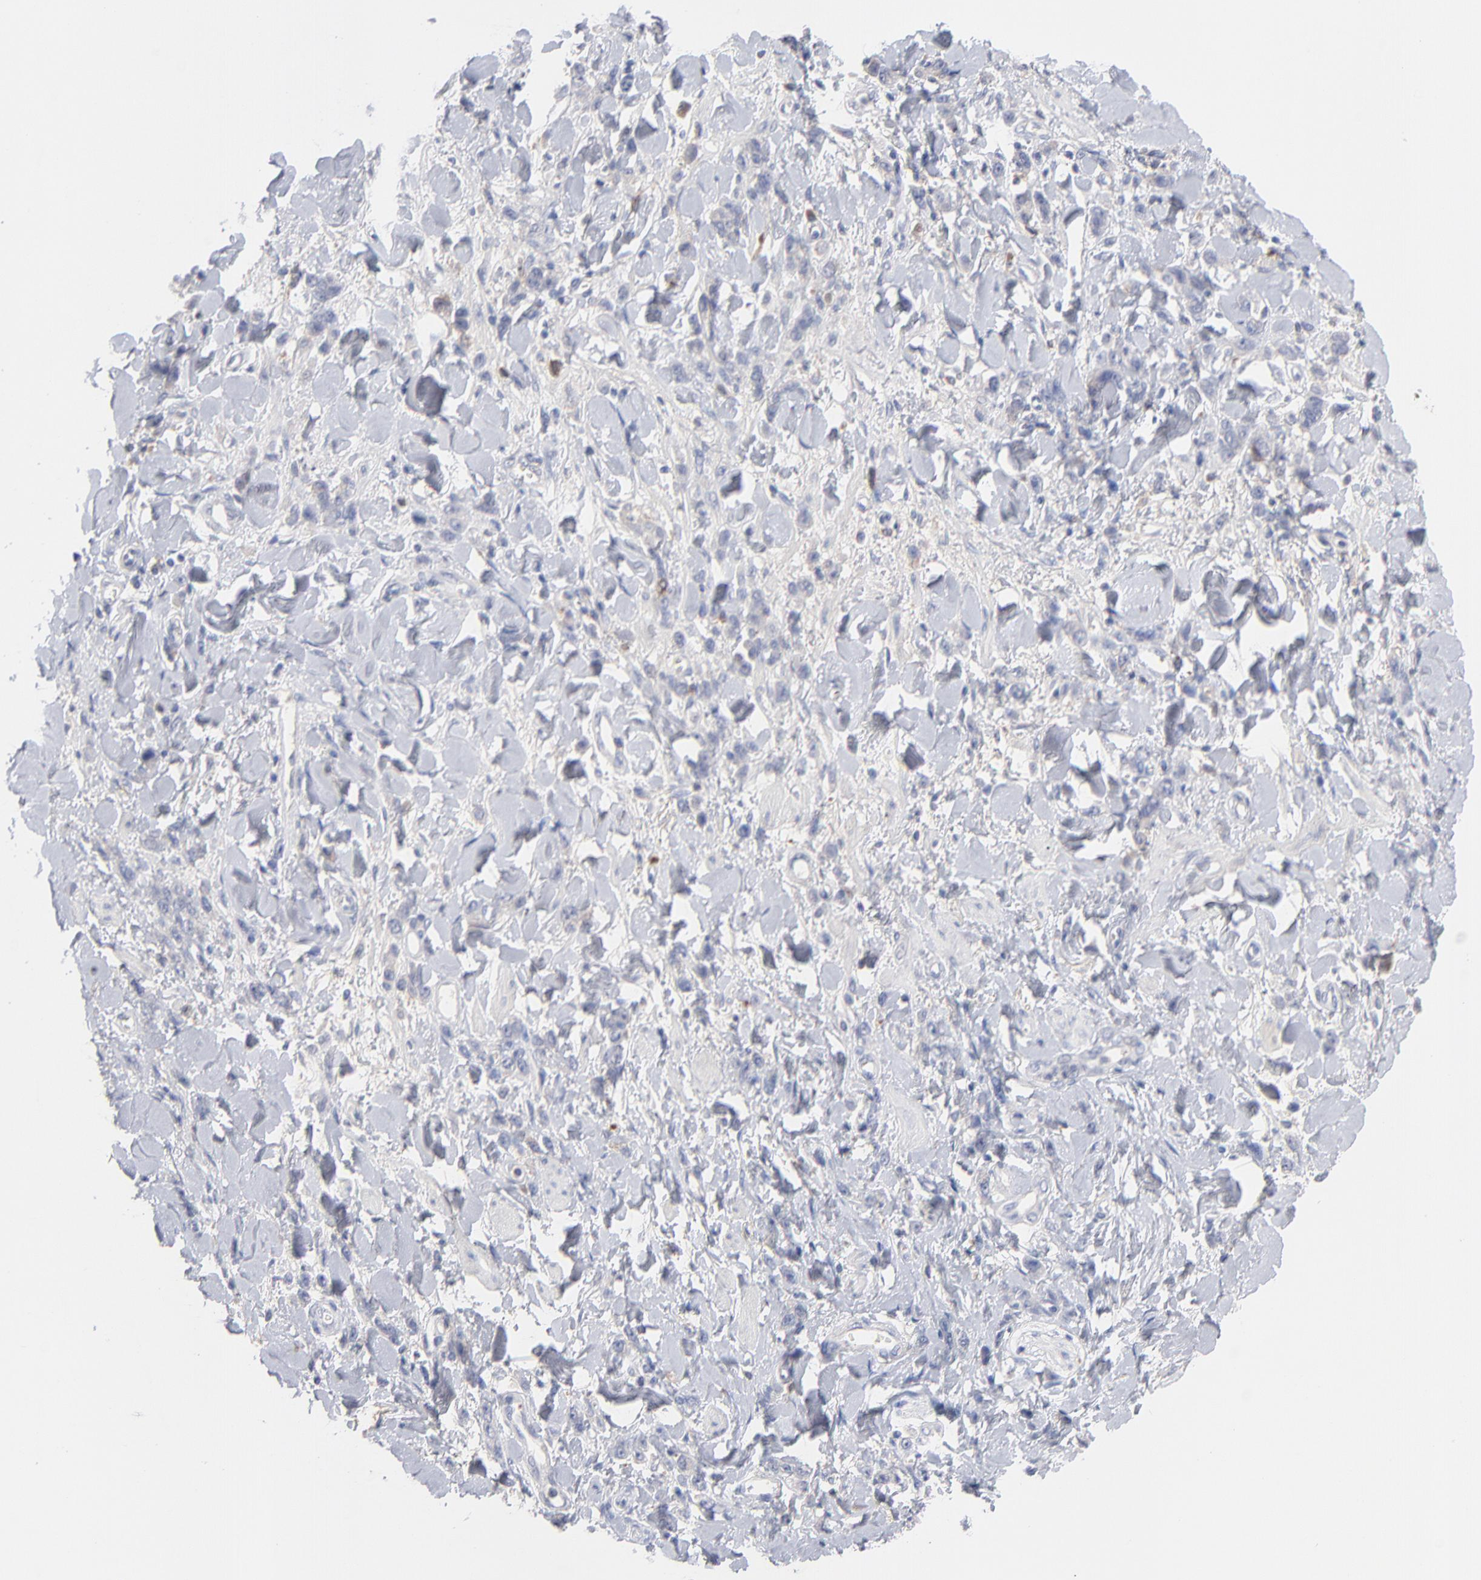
{"staining": {"intensity": "negative", "quantity": "none", "location": "none"}, "tissue": "stomach cancer", "cell_type": "Tumor cells", "image_type": "cancer", "snomed": [{"axis": "morphology", "description": "Normal tissue, NOS"}, {"axis": "morphology", "description": "Adenocarcinoma, NOS"}, {"axis": "topography", "description": "Stomach"}], "caption": "Immunohistochemical staining of stomach adenocarcinoma shows no significant expression in tumor cells.", "gene": "F12", "patient": {"sex": "male", "age": 82}}